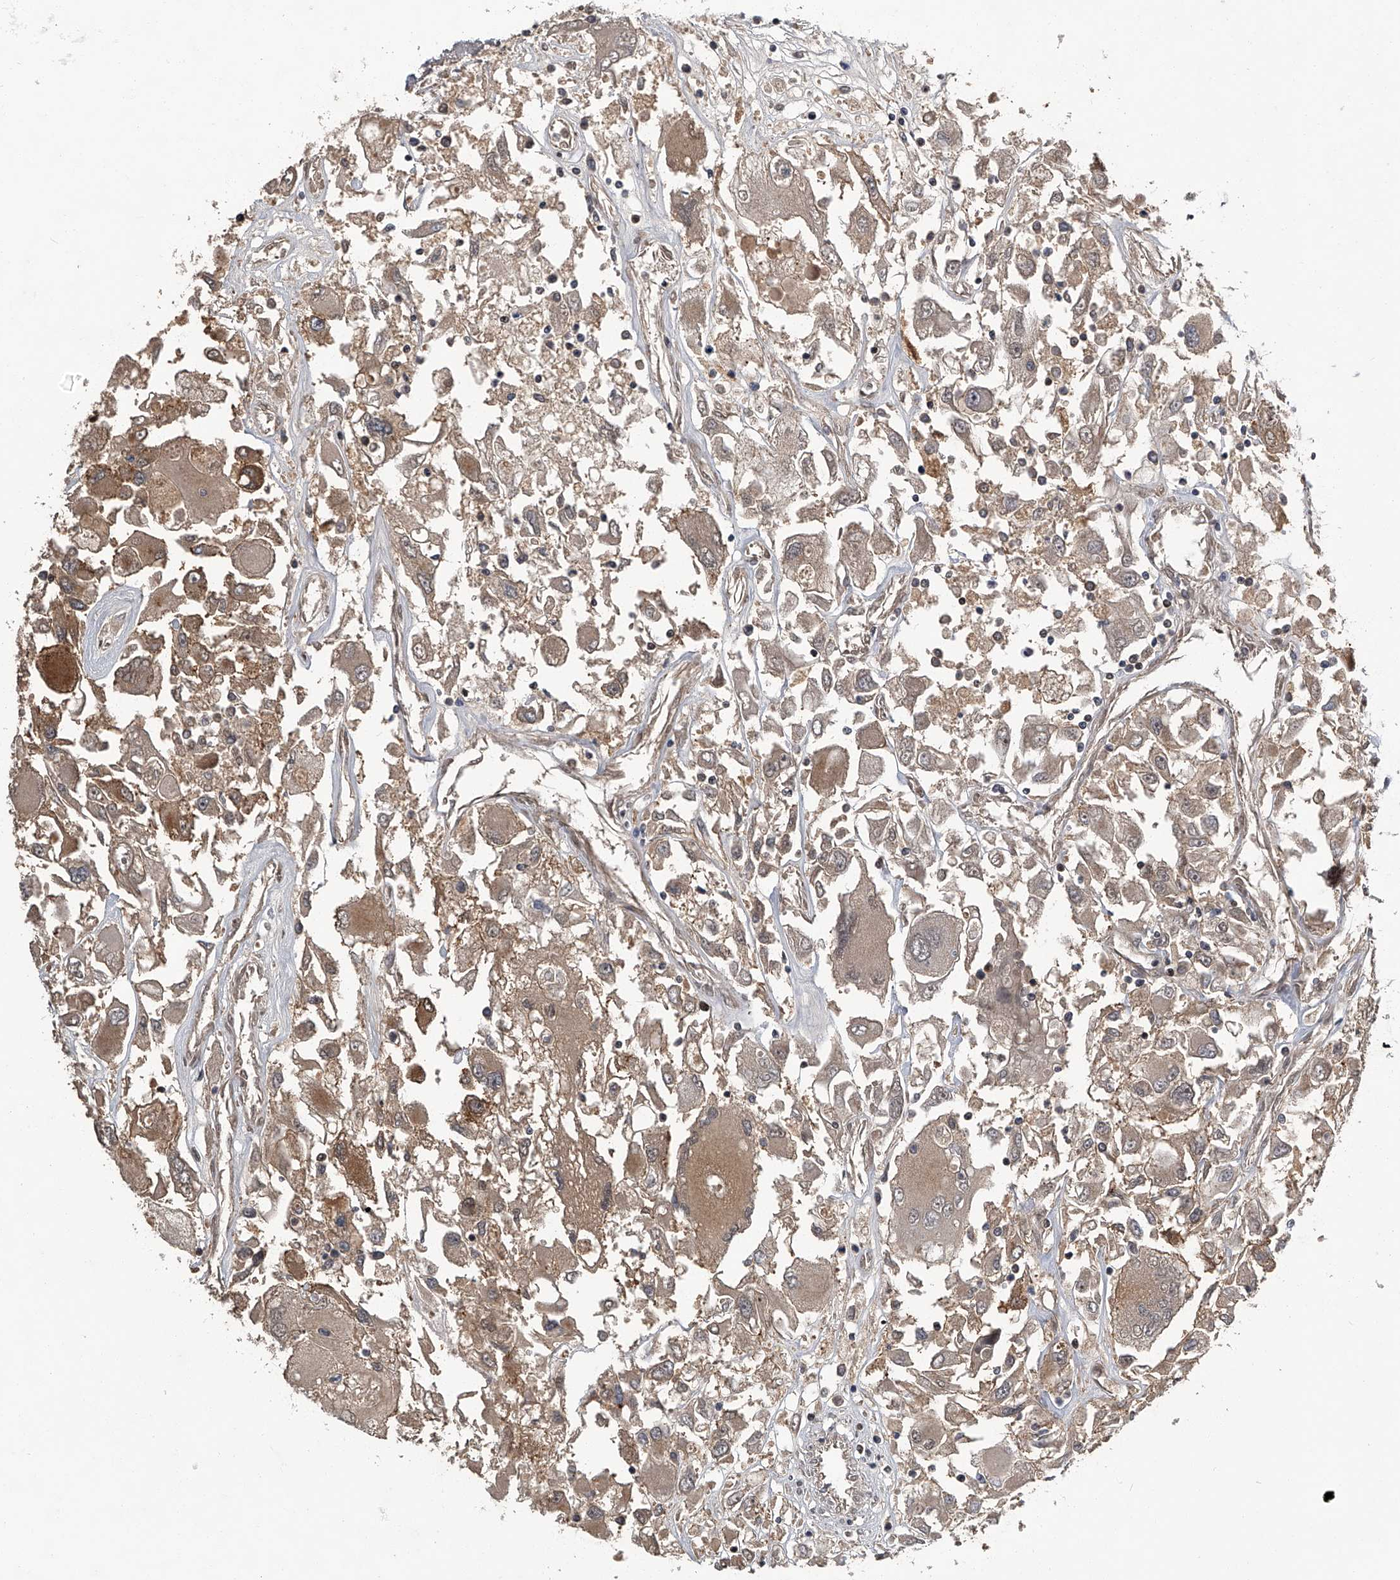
{"staining": {"intensity": "weak", "quantity": ">75%", "location": "cytoplasmic/membranous"}, "tissue": "renal cancer", "cell_type": "Tumor cells", "image_type": "cancer", "snomed": [{"axis": "morphology", "description": "Adenocarcinoma, NOS"}, {"axis": "topography", "description": "Kidney"}], "caption": "Protein staining by immunohistochemistry (IHC) displays weak cytoplasmic/membranous expression in about >75% of tumor cells in renal adenocarcinoma. The staining was performed using DAB (3,3'-diaminobenzidine), with brown indicating positive protein expression. Nuclei are stained blue with hematoxylin.", "gene": "SLC12A8", "patient": {"sex": "female", "age": 52}}